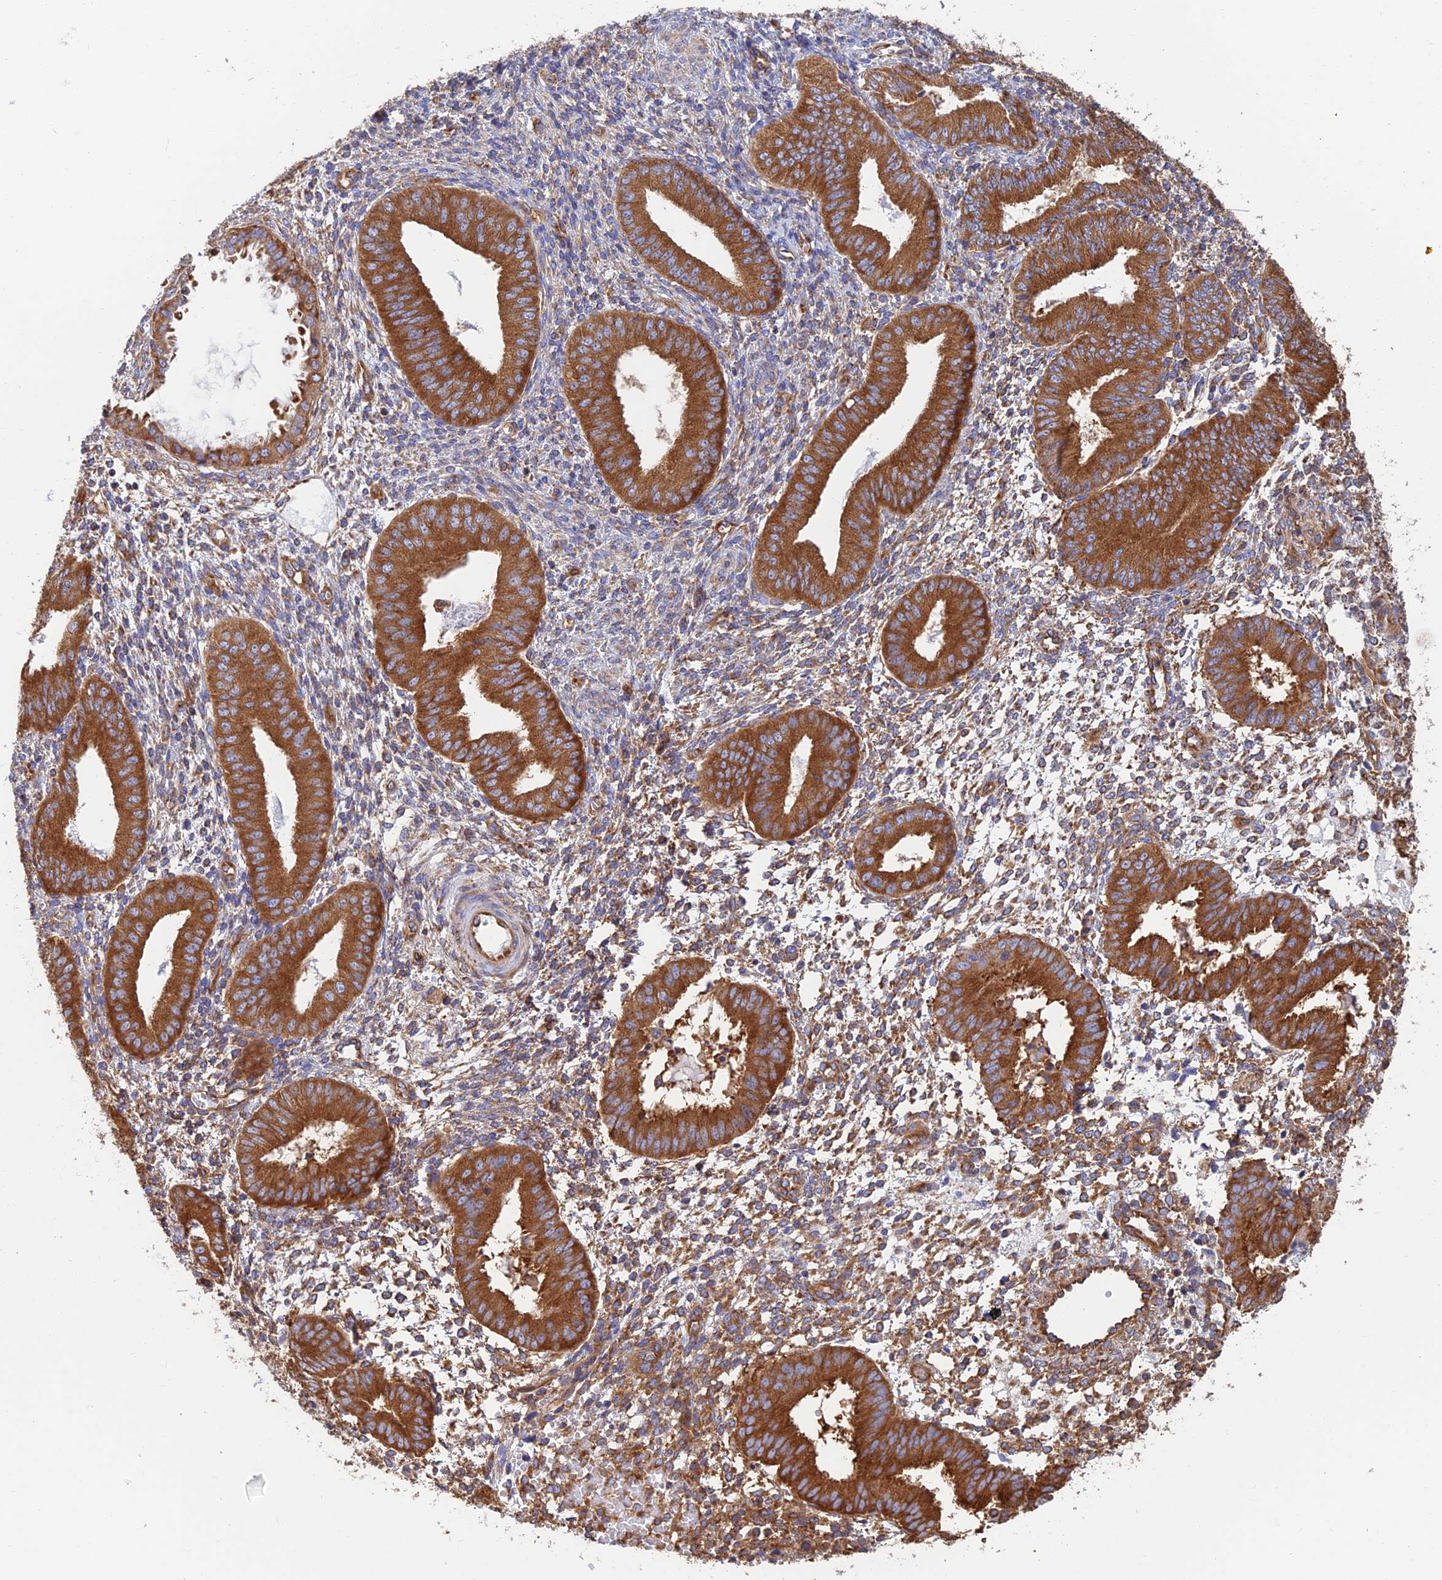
{"staining": {"intensity": "moderate", "quantity": "25%-75%", "location": "cytoplasmic/membranous"}, "tissue": "endometrium", "cell_type": "Cells in endometrial stroma", "image_type": "normal", "snomed": [{"axis": "morphology", "description": "Normal tissue, NOS"}, {"axis": "topography", "description": "Endometrium"}], "caption": "DAB (3,3'-diaminobenzidine) immunohistochemical staining of unremarkable human endometrium displays moderate cytoplasmic/membranous protein positivity in approximately 25%-75% of cells in endometrial stroma.", "gene": "DCTN2", "patient": {"sex": "female", "age": 49}}